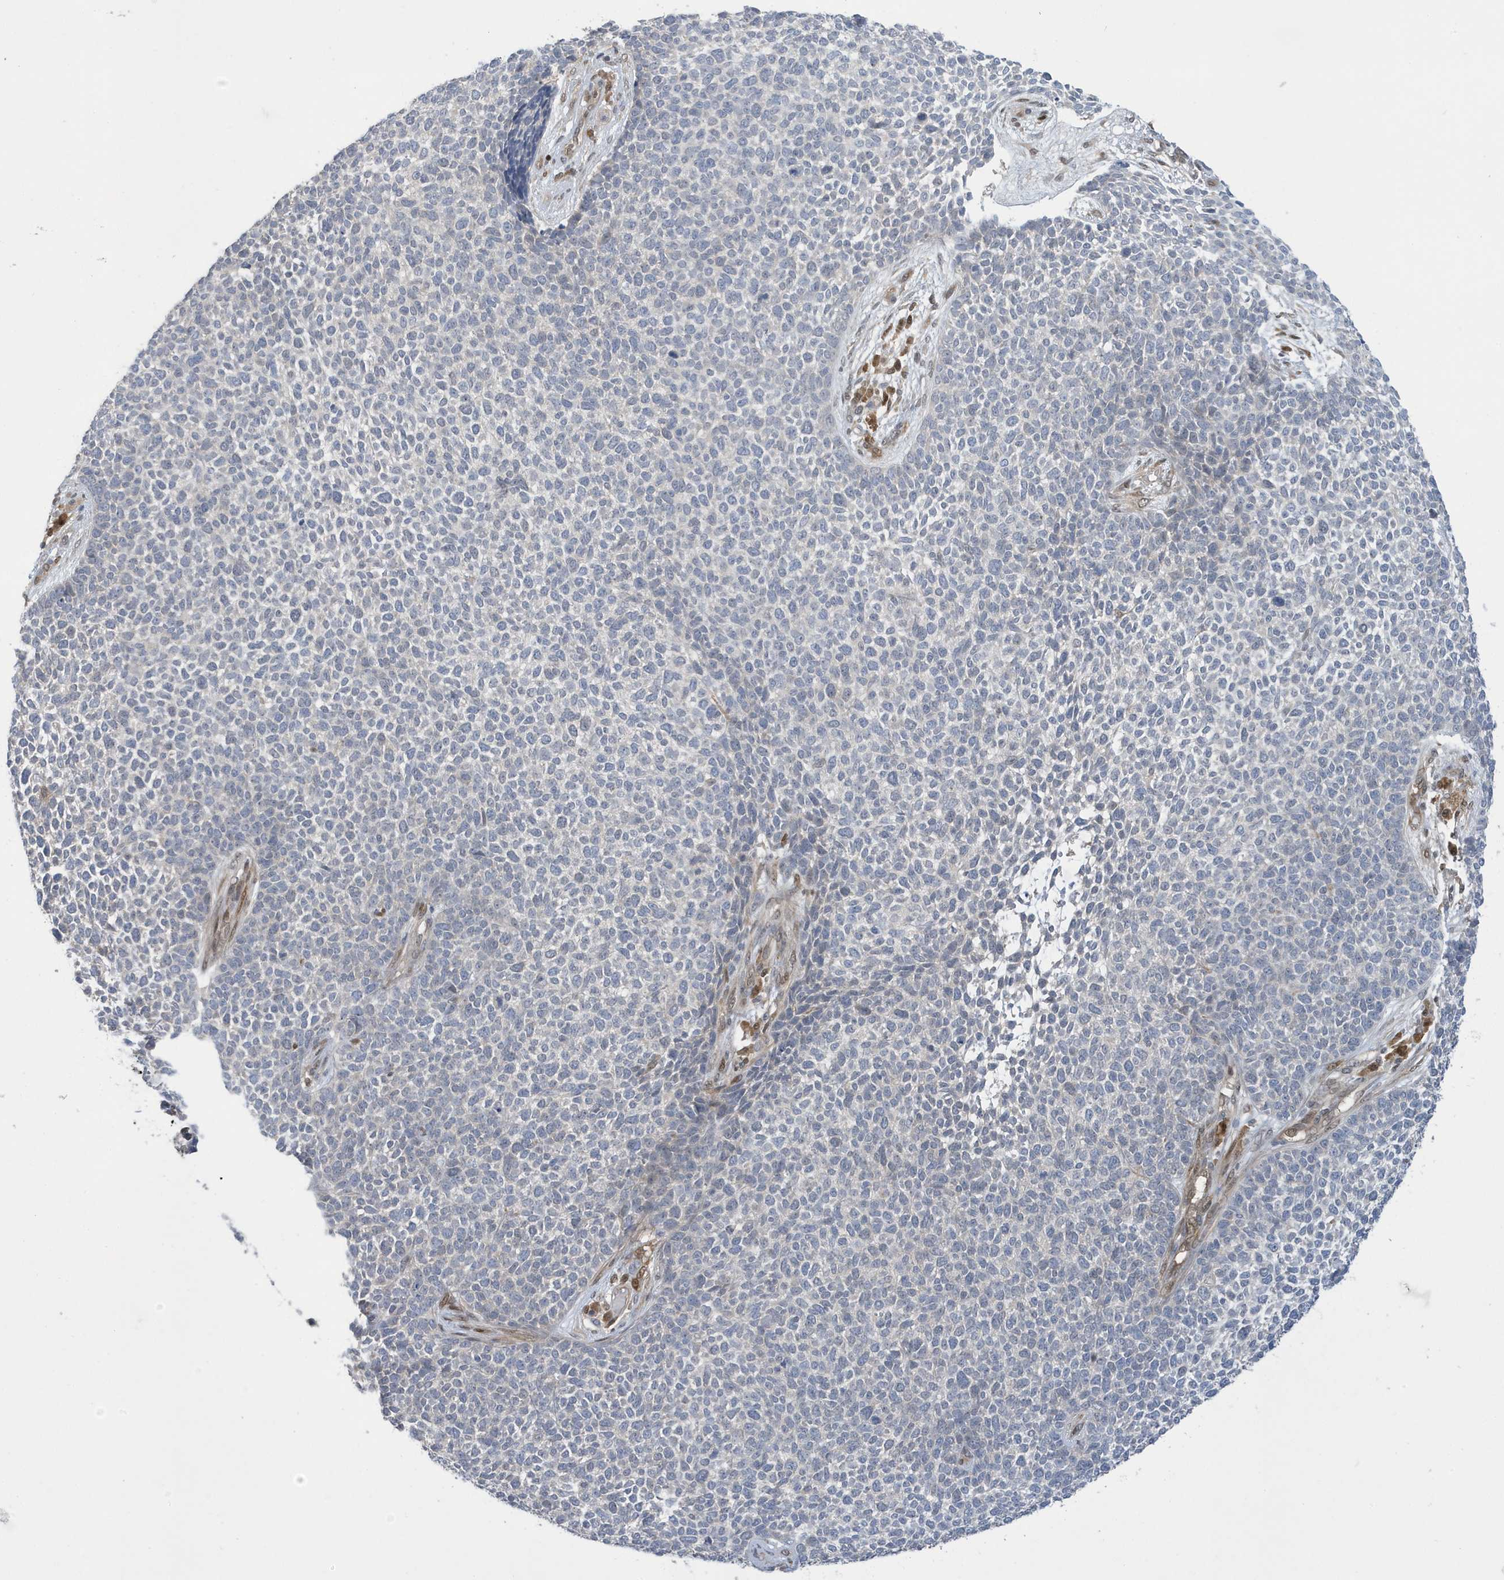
{"staining": {"intensity": "negative", "quantity": "none", "location": "none"}, "tissue": "skin cancer", "cell_type": "Tumor cells", "image_type": "cancer", "snomed": [{"axis": "morphology", "description": "Basal cell carcinoma"}, {"axis": "topography", "description": "Skin"}], "caption": "Image shows no protein staining in tumor cells of skin cancer tissue. The staining is performed using DAB brown chromogen with nuclei counter-stained in using hematoxylin.", "gene": "NCOA7", "patient": {"sex": "female", "age": 84}}